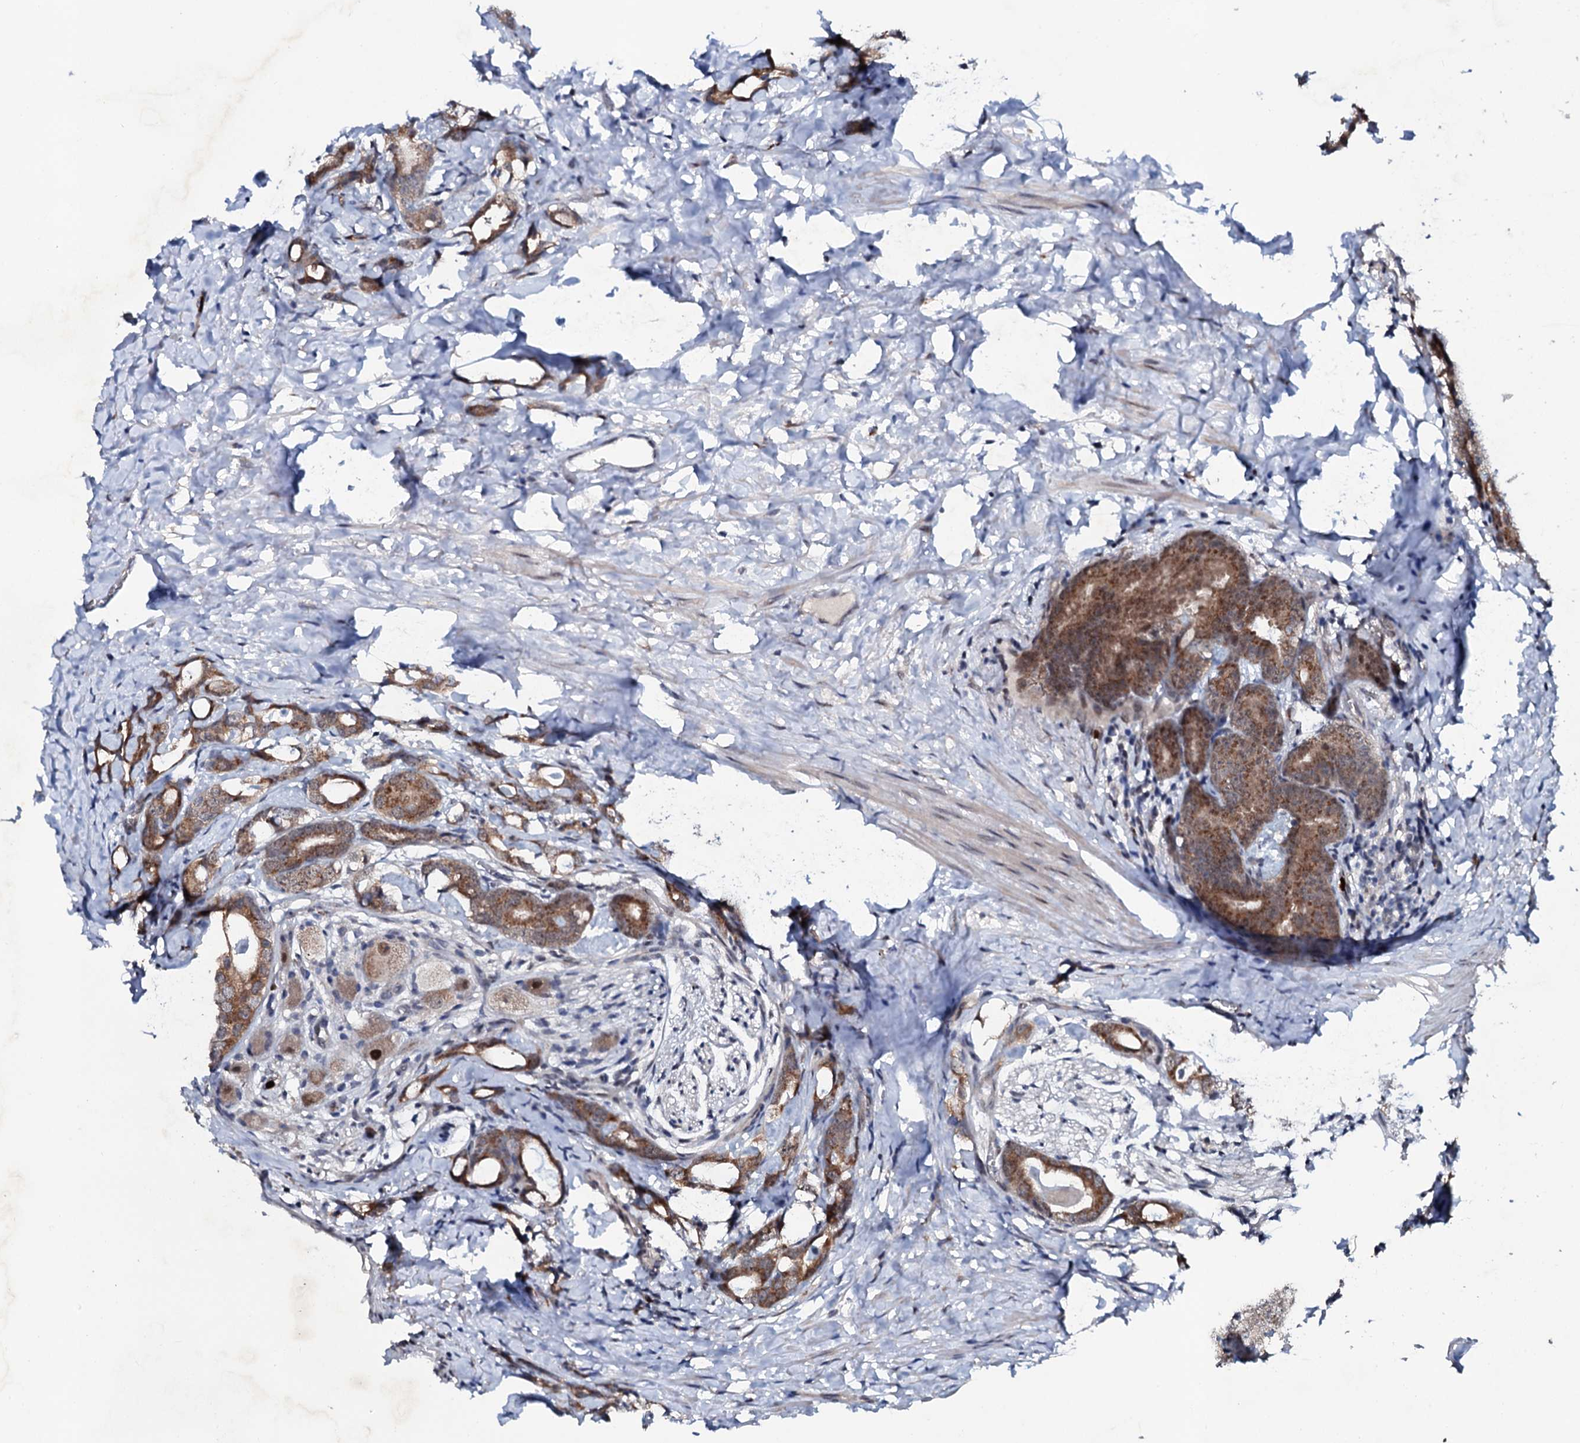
{"staining": {"intensity": "moderate", "quantity": ">75%", "location": "cytoplasmic/membranous"}, "tissue": "prostate cancer", "cell_type": "Tumor cells", "image_type": "cancer", "snomed": [{"axis": "morphology", "description": "Adenocarcinoma, Low grade"}, {"axis": "topography", "description": "Prostate"}], "caption": "A medium amount of moderate cytoplasmic/membranous positivity is appreciated in about >75% of tumor cells in prostate low-grade adenocarcinoma tissue. The protein is stained brown, and the nuclei are stained in blue (DAB (3,3'-diaminobenzidine) IHC with brightfield microscopy, high magnification).", "gene": "COG6", "patient": {"sex": "male", "age": 71}}